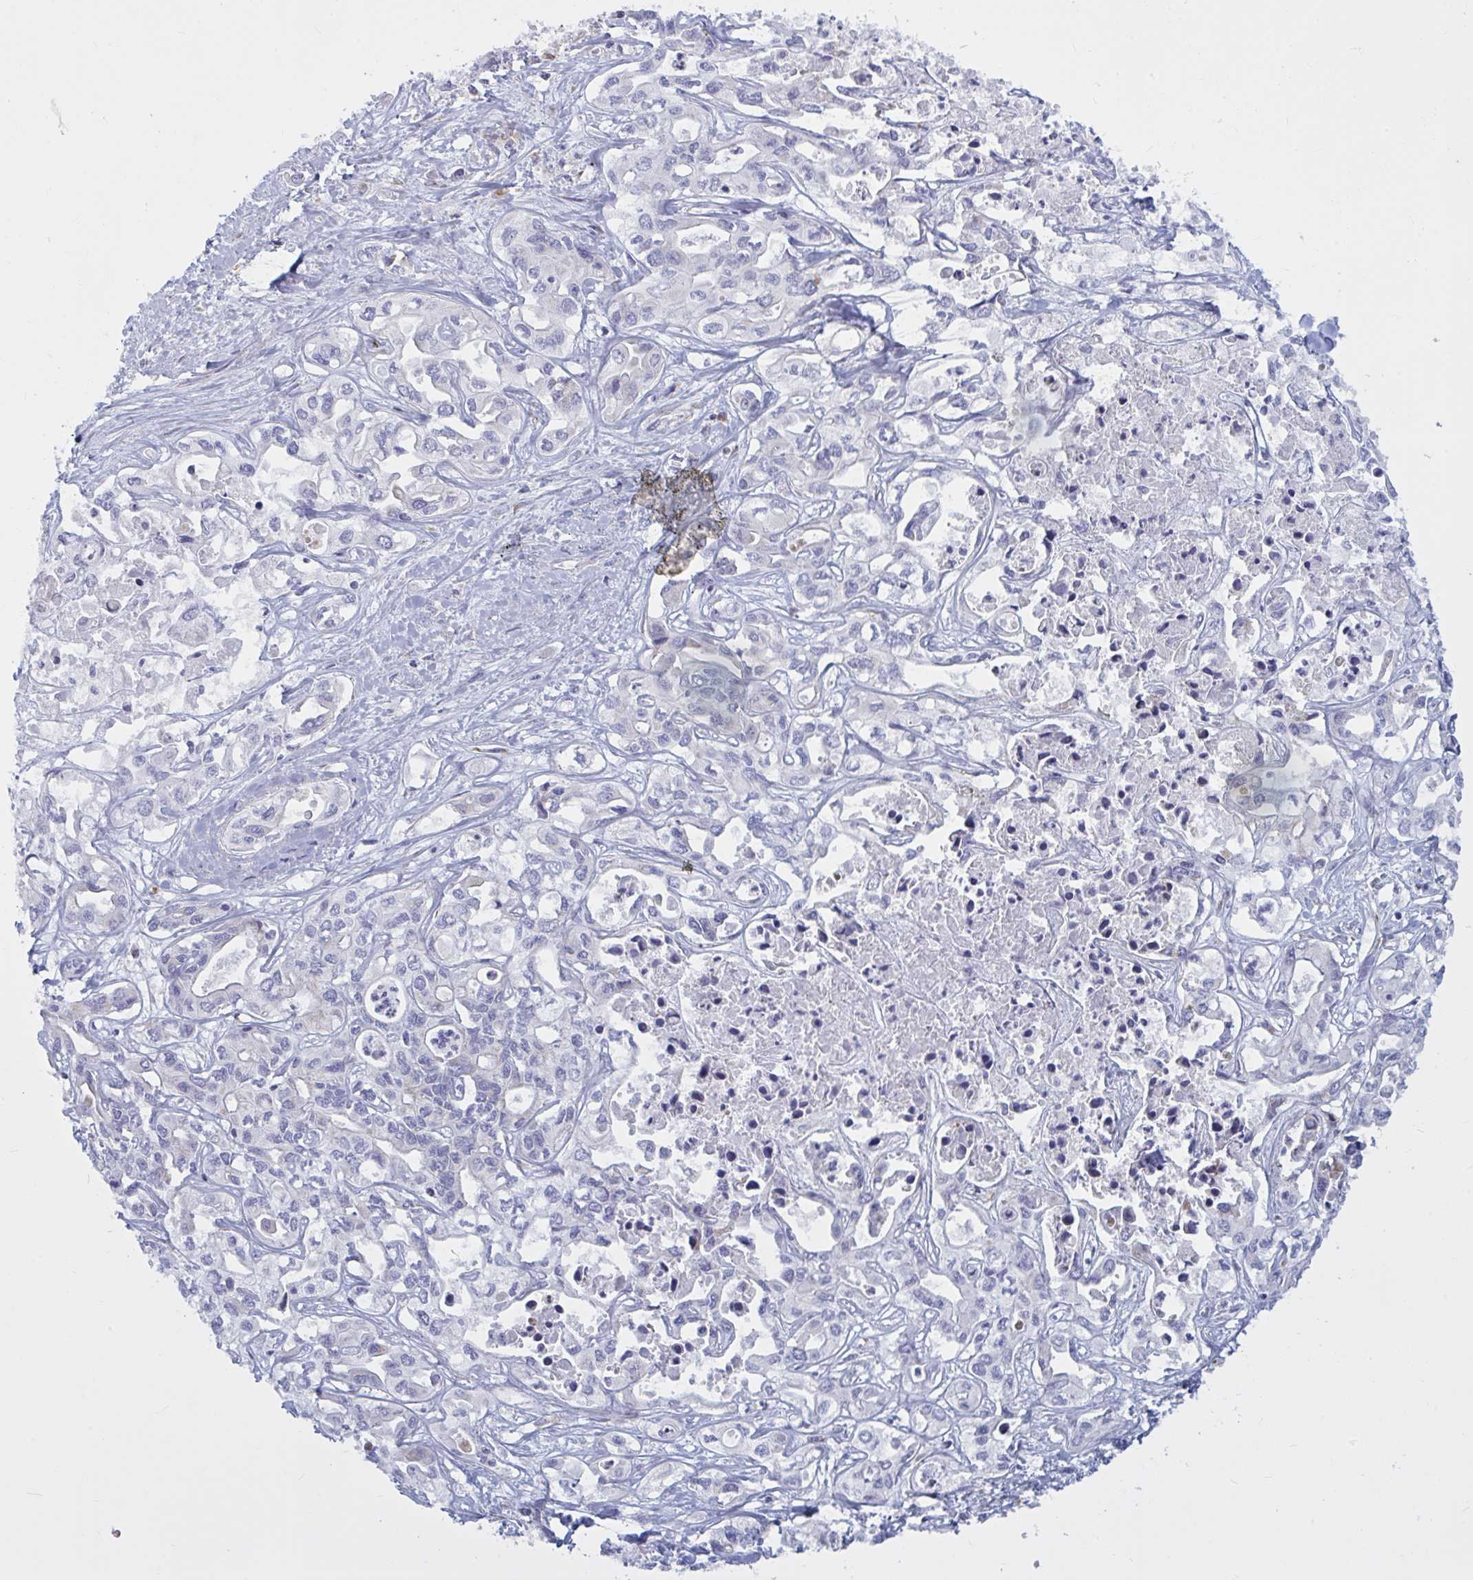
{"staining": {"intensity": "negative", "quantity": "none", "location": "none"}, "tissue": "liver cancer", "cell_type": "Tumor cells", "image_type": "cancer", "snomed": [{"axis": "morphology", "description": "Cholangiocarcinoma"}, {"axis": "topography", "description": "Liver"}], "caption": "IHC histopathology image of neoplastic tissue: liver cancer stained with DAB displays no significant protein expression in tumor cells. (DAB immunohistochemistry, high magnification).", "gene": "ATG9A", "patient": {"sex": "female", "age": 64}}